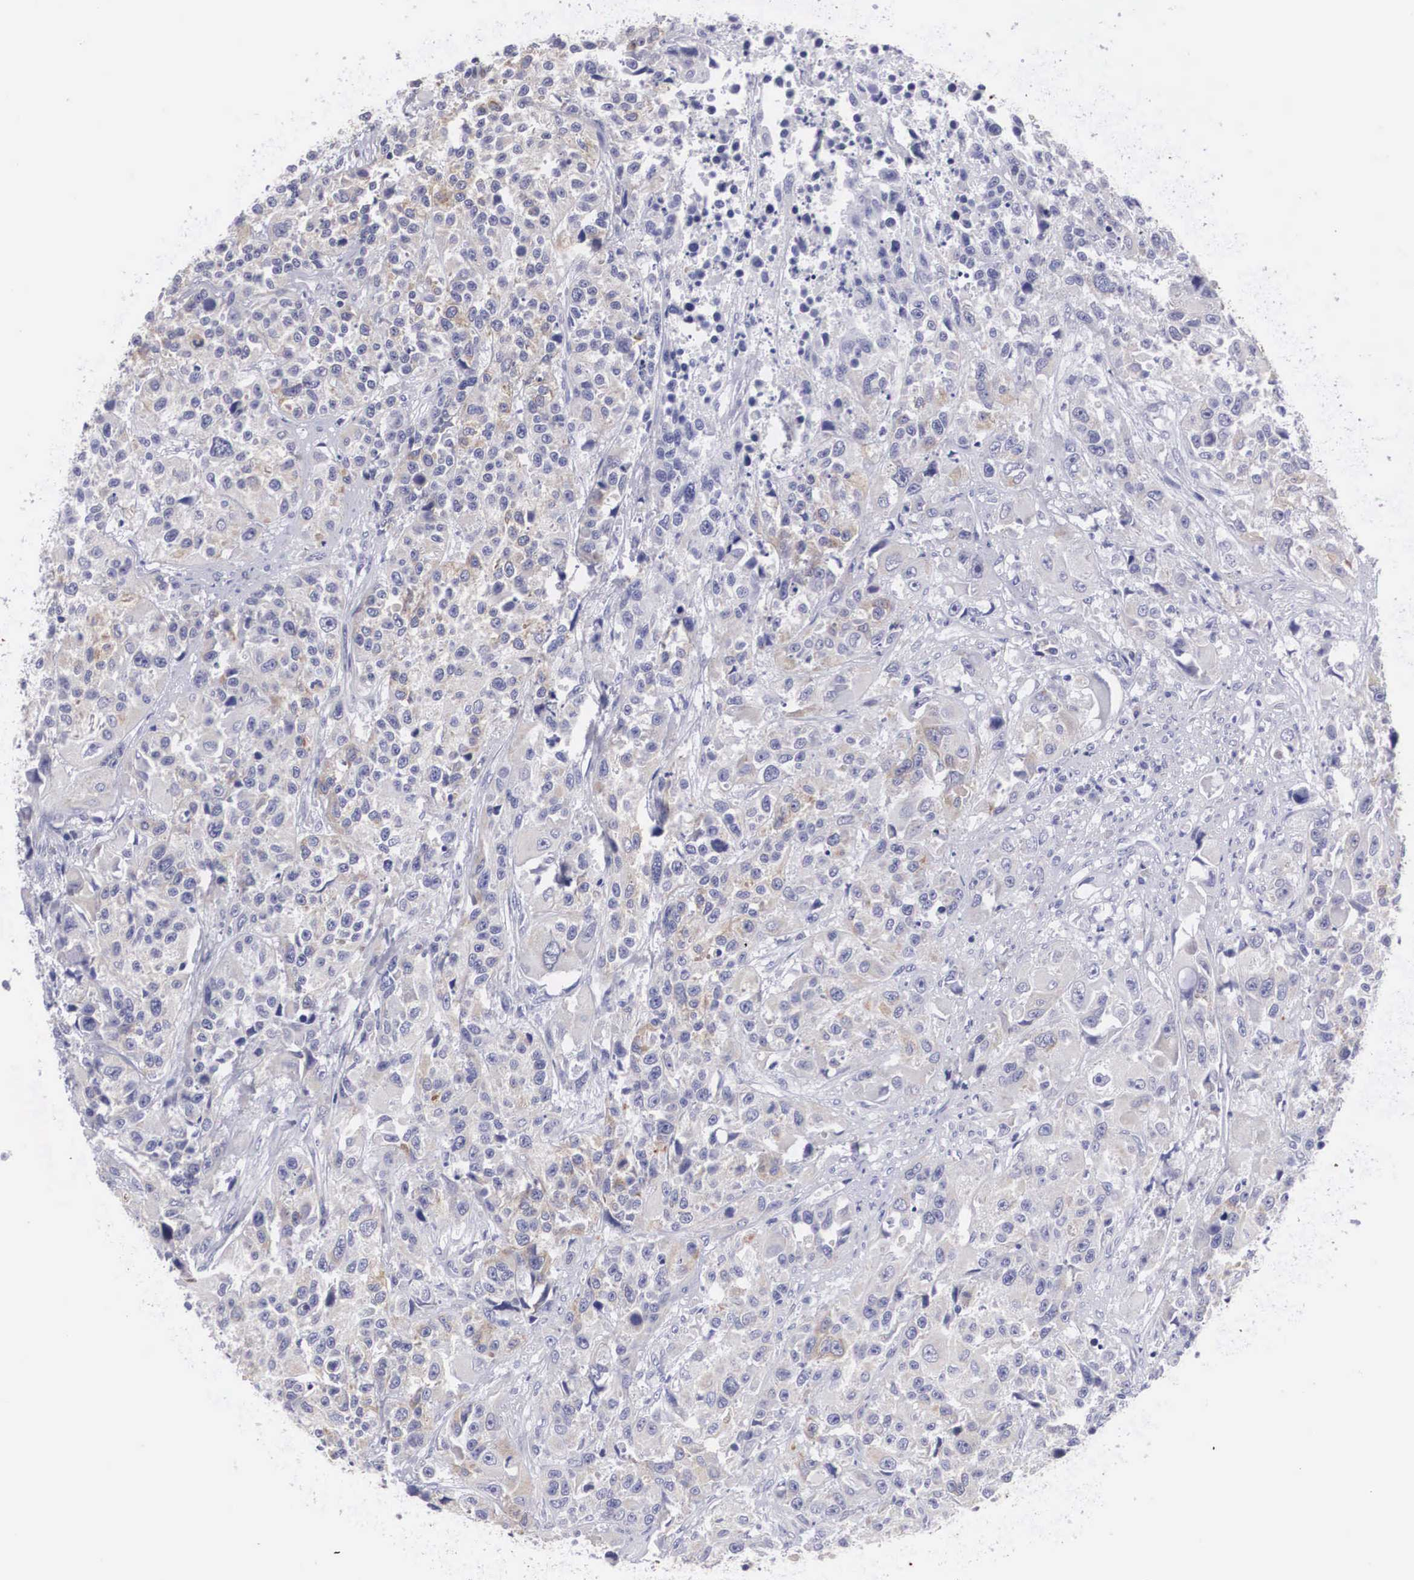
{"staining": {"intensity": "negative", "quantity": "none", "location": "none"}, "tissue": "urothelial cancer", "cell_type": "Tumor cells", "image_type": "cancer", "snomed": [{"axis": "morphology", "description": "Urothelial carcinoma, High grade"}, {"axis": "topography", "description": "Urinary bladder"}], "caption": "Immunohistochemical staining of human urothelial cancer demonstrates no significant positivity in tumor cells. (Immunohistochemistry (ihc), brightfield microscopy, high magnification).", "gene": "ARMCX3", "patient": {"sex": "female", "age": 81}}